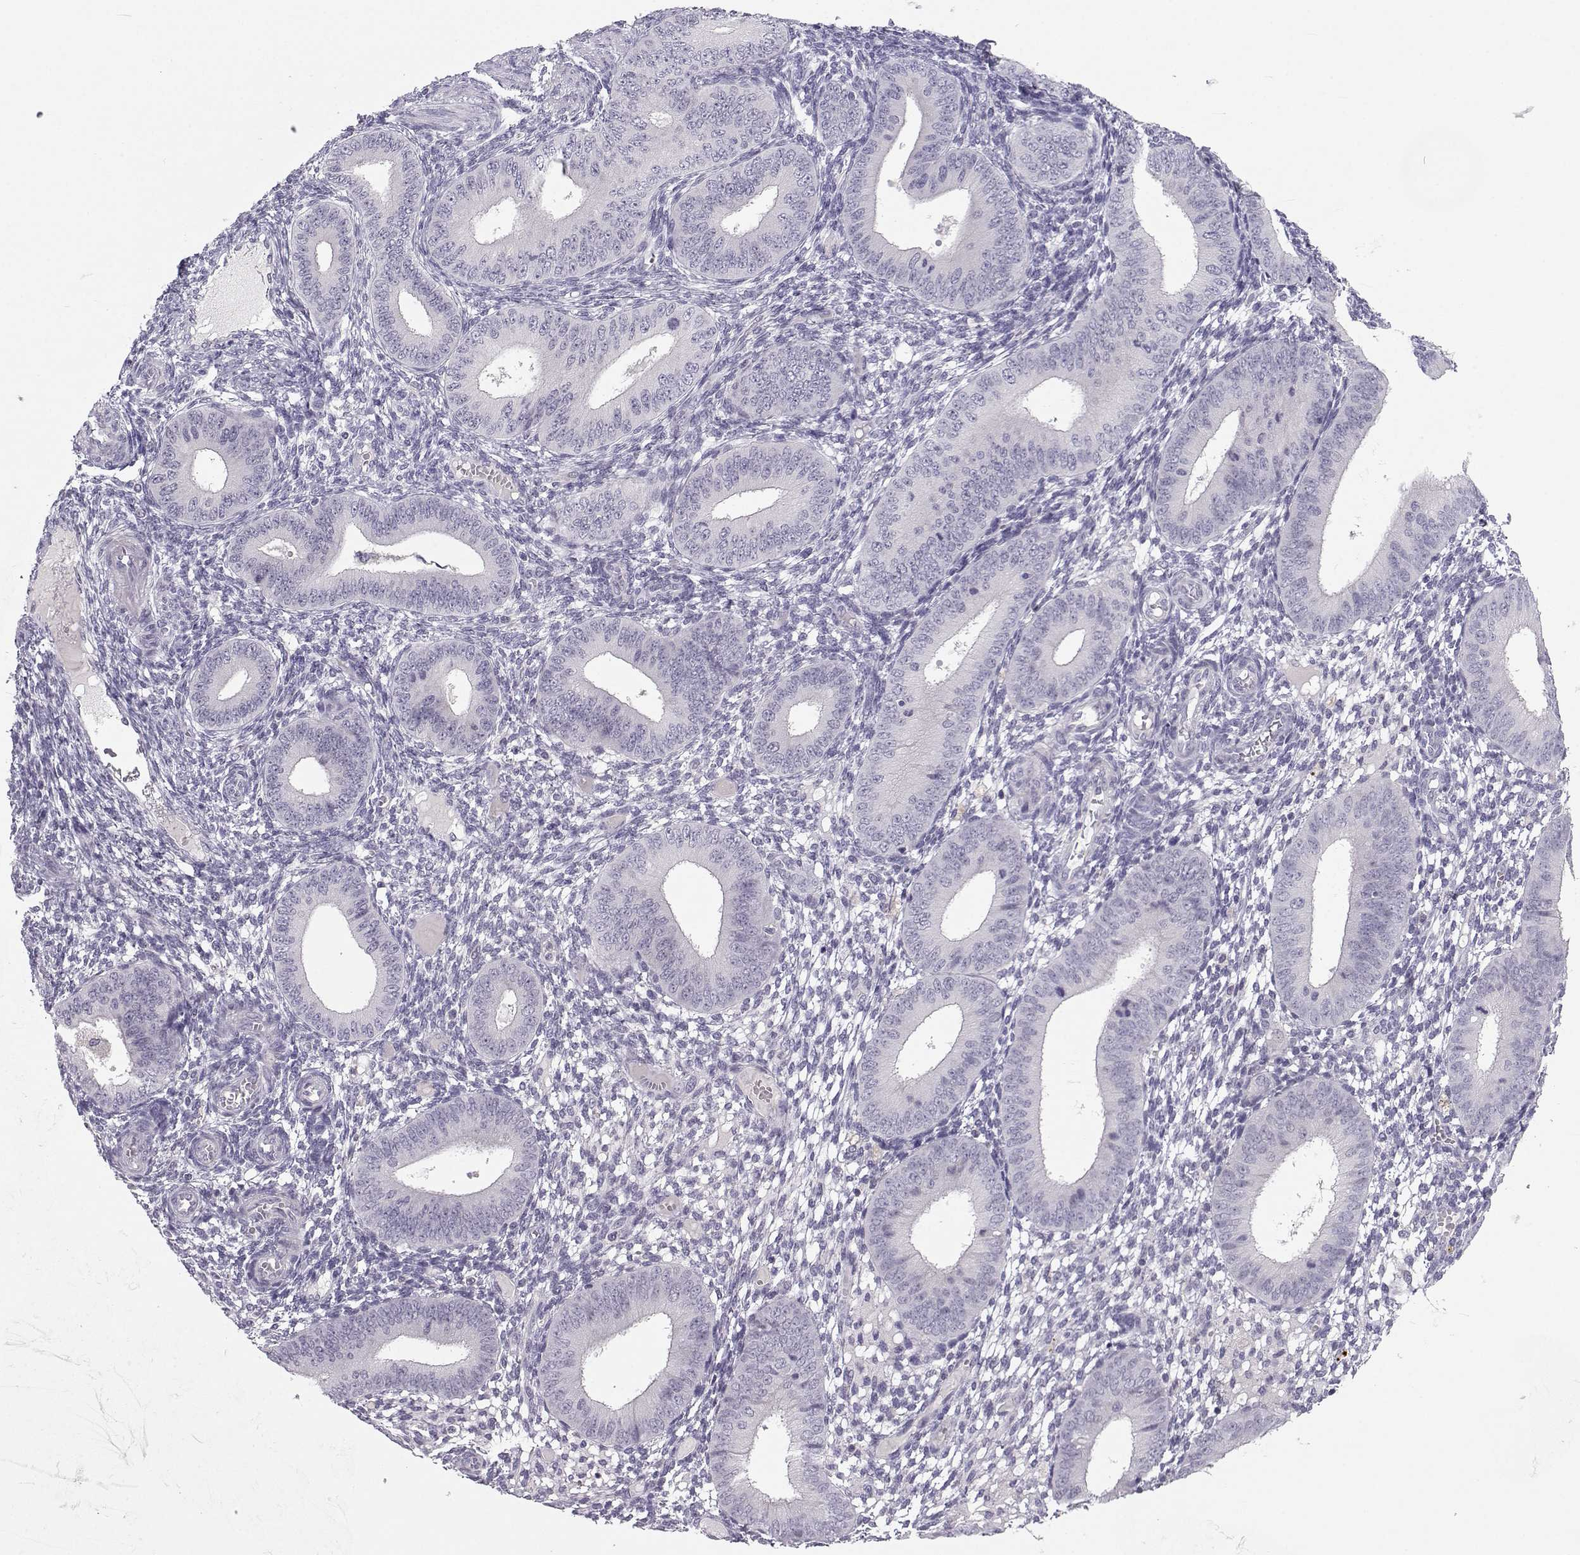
{"staining": {"intensity": "negative", "quantity": "none", "location": "none"}, "tissue": "endometrium", "cell_type": "Cells in endometrial stroma", "image_type": "normal", "snomed": [{"axis": "morphology", "description": "Normal tissue, NOS"}, {"axis": "topography", "description": "Endometrium"}], "caption": "The IHC photomicrograph has no significant expression in cells in endometrial stroma of endometrium.", "gene": "MROH7", "patient": {"sex": "female", "age": 39}}